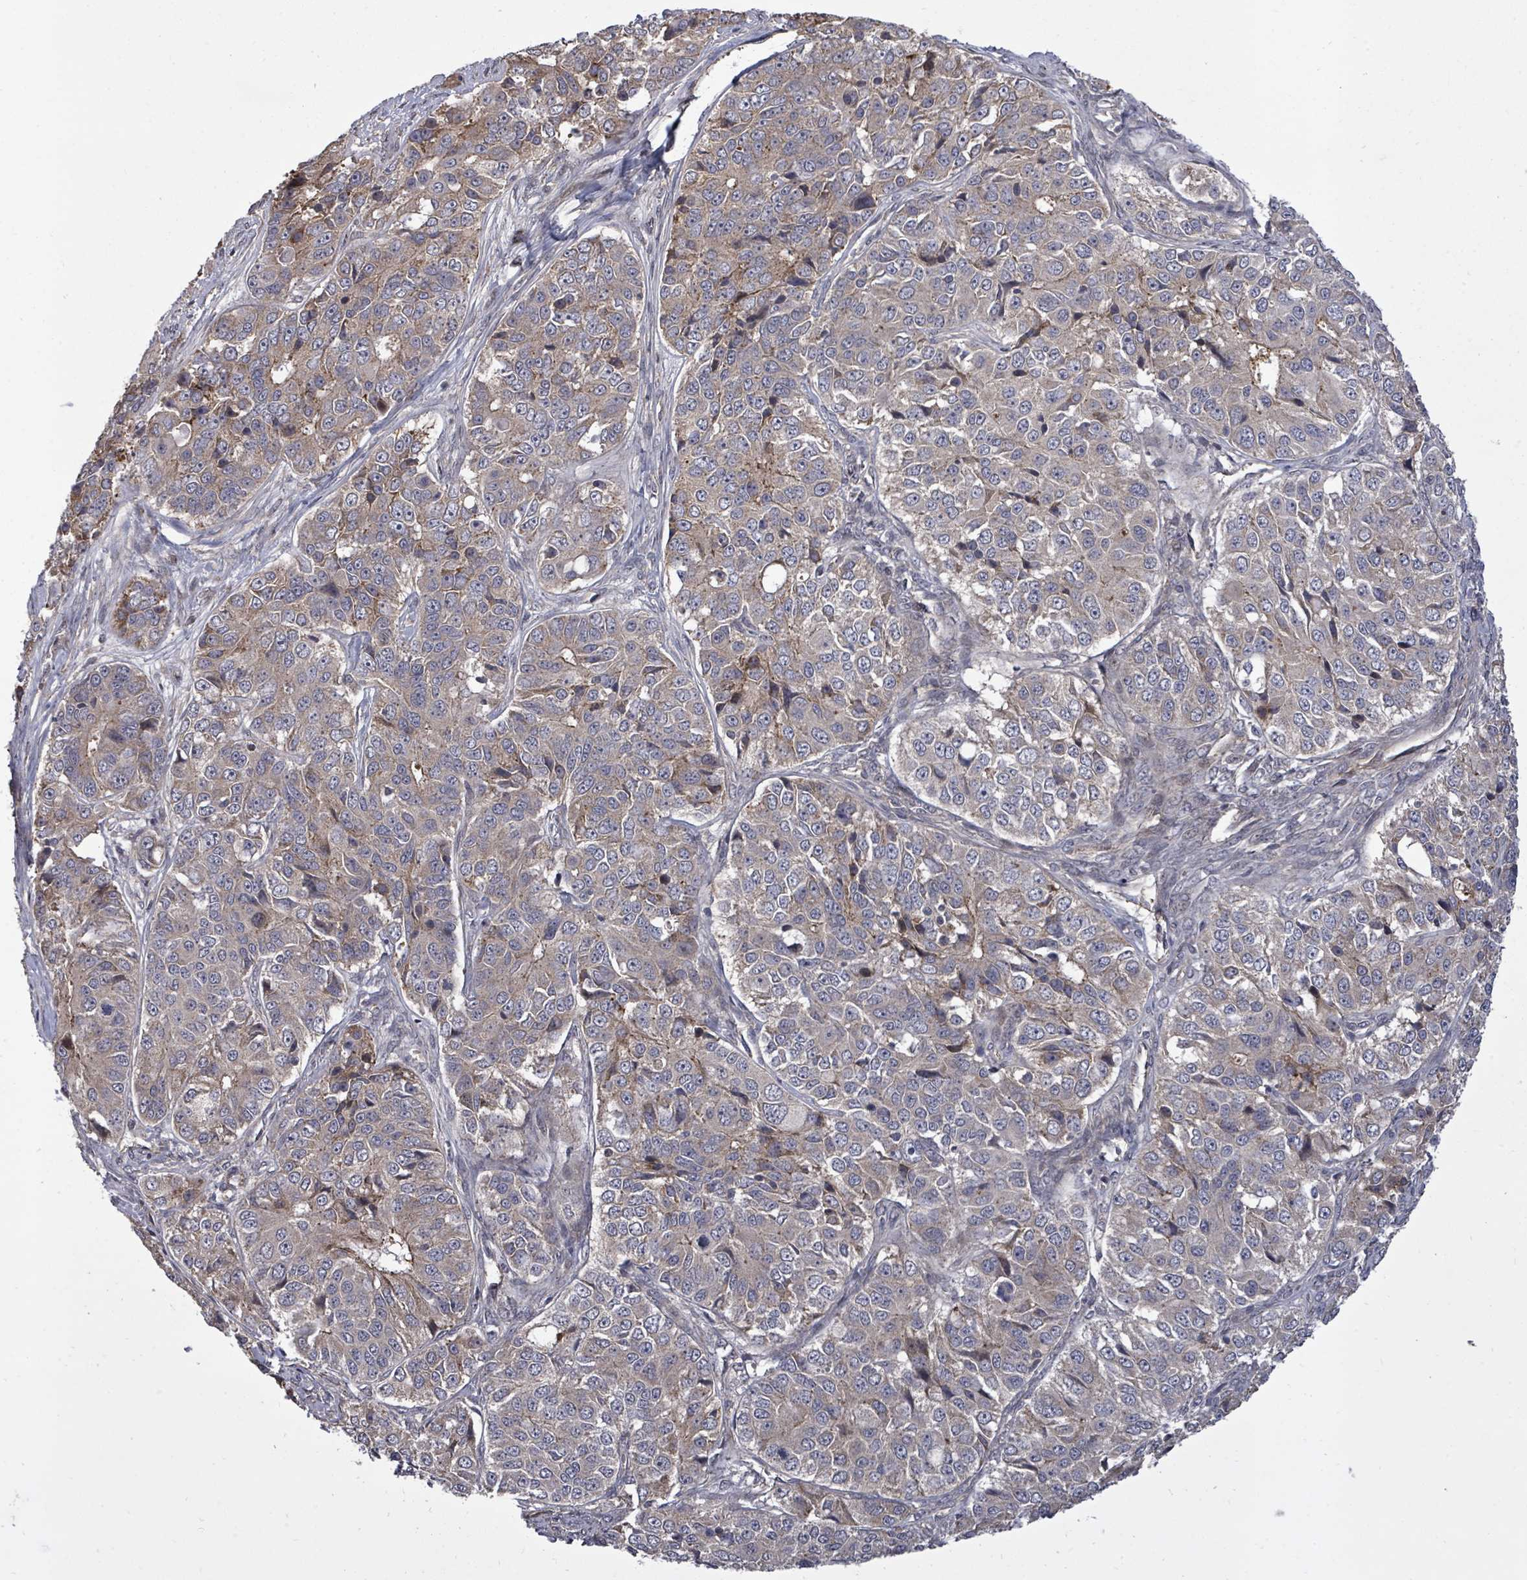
{"staining": {"intensity": "weak", "quantity": "25%-75%", "location": "cytoplasmic/membranous"}, "tissue": "ovarian cancer", "cell_type": "Tumor cells", "image_type": "cancer", "snomed": [{"axis": "morphology", "description": "Carcinoma, endometroid"}, {"axis": "topography", "description": "Ovary"}], "caption": "Immunohistochemical staining of human ovarian endometroid carcinoma demonstrates low levels of weak cytoplasmic/membranous protein positivity in about 25%-75% of tumor cells. (DAB (3,3'-diaminobenzidine) IHC, brown staining for protein, blue staining for nuclei).", "gene": "KRTAP27-1", "patient": {"sex": "female", "age": 51}}